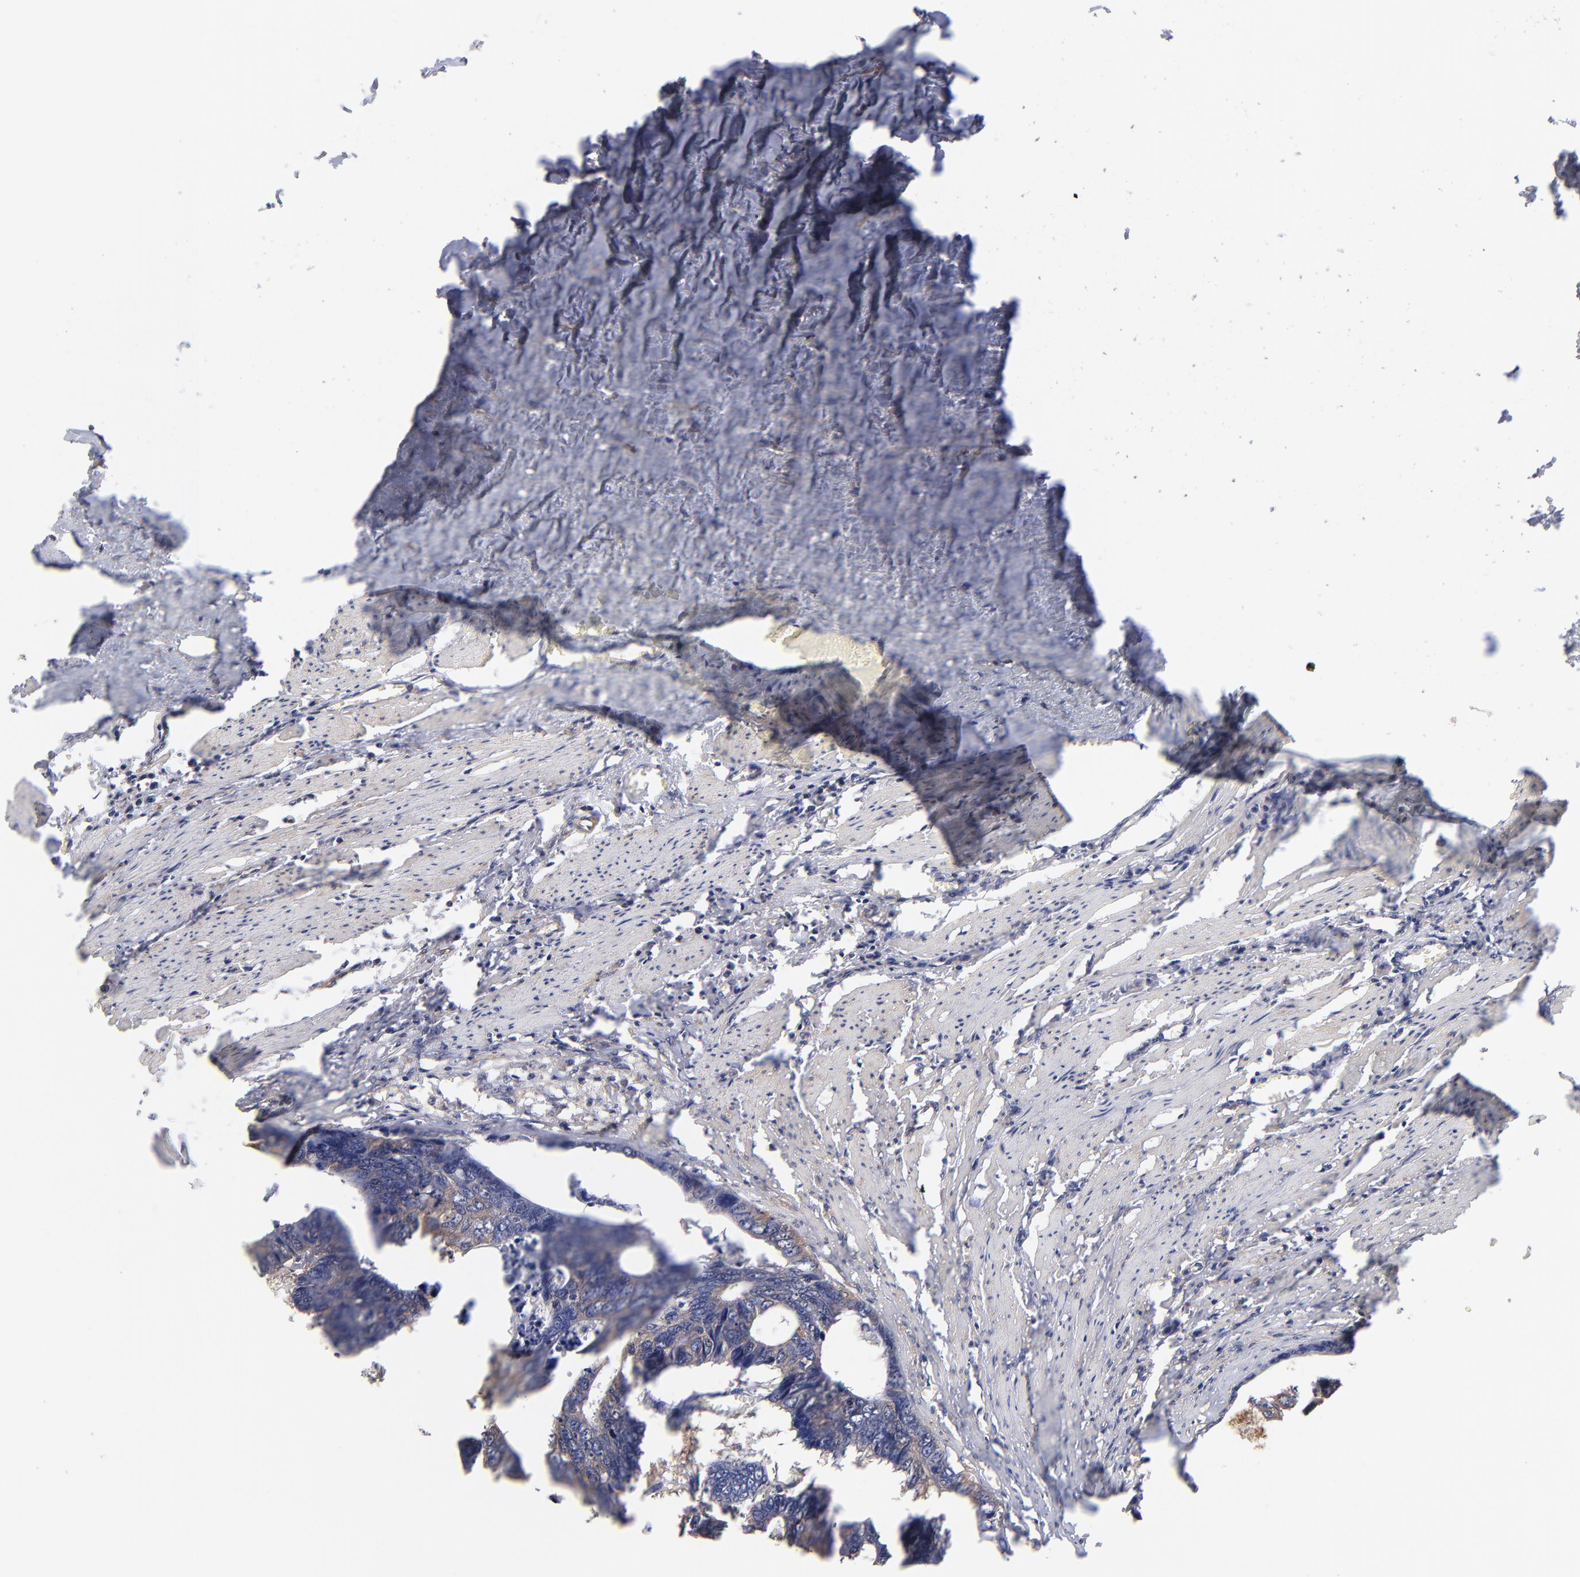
{"staining": {"intensity": "weak", "quantity": "25%-75%", "location": "cytoplasmic/membranous"}, "tissue": "colorectal cancer", "cell_type": "Tumor cells", "image_type": "cancer", "snomed": [{"axis": "morphology", "description": "Adenocarcinoma, NOS"}, {"axis": "topography", "description": "Colon"}], "caption": "Weak cytoplasmic/membranous protein positivity is identified in approximately 25%-75% of tumor cells in colorectal cancer. The protein is stained brown, and the nuclei are stained in blue (DAB (3,3'-diaminobenzidine) IHC with brightfield microscopy, high magnification).", "gene": "MAPRE1", "patient": {"sex": "female", "age": 55}}